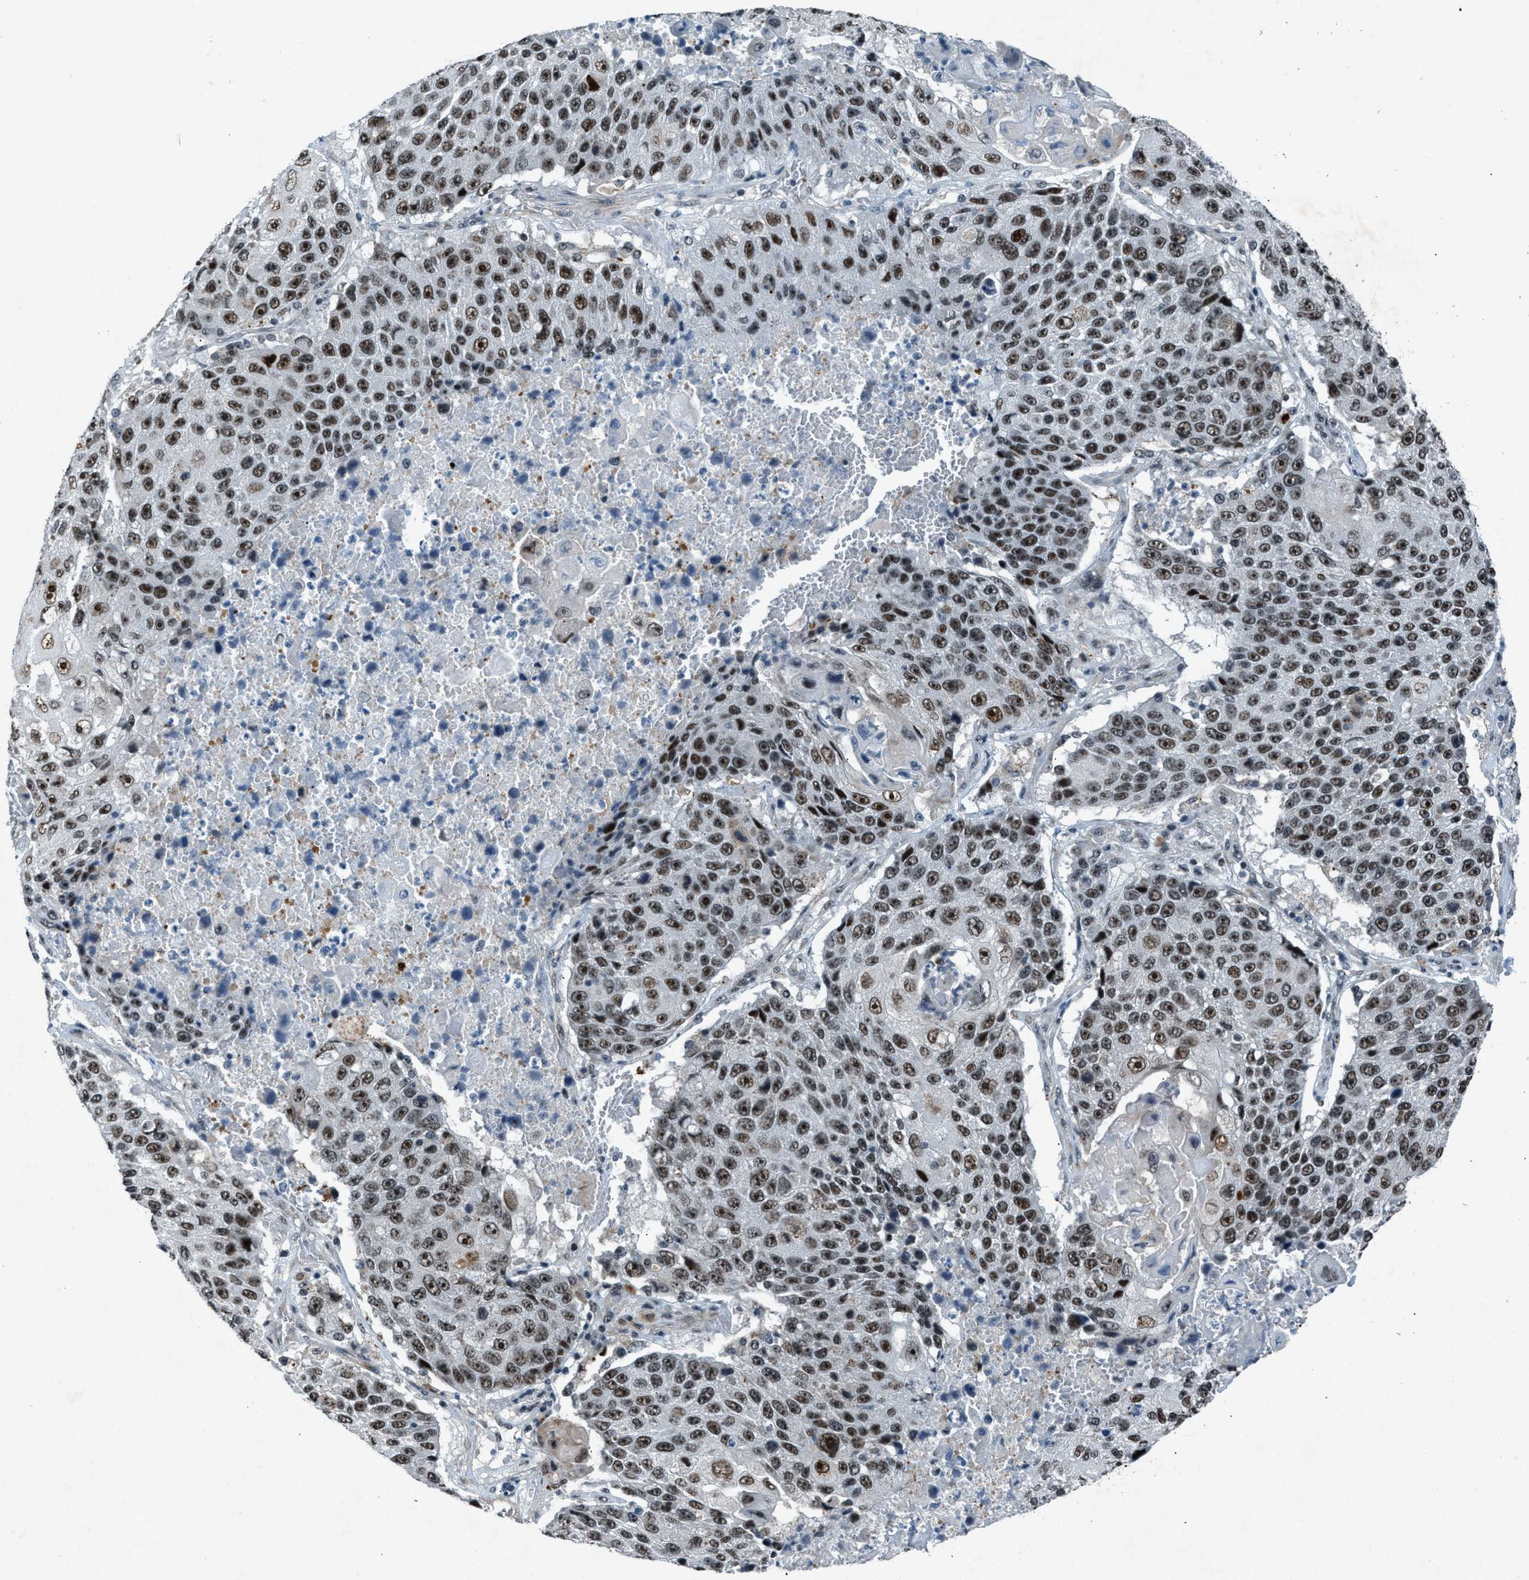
{"staining": {"intensity": "strong", "quantity": ">75%", "location": "nuclear"}, "tissue": "lung cancer", "cell_type": "Tumor cells", "image_type": "cancer", "snomed": [{"axis": "morphology", "description": "Squamous cell carcinoma, NOS"}, {"axis": "topography", "description": "Lung"}], "caption": "IHC (DAB (3,3'-diaminobenzidine)) staining of human squamous cell carcinoma (lung) demonstrates strong nuclear protein staining in approximately >75% of tumor cells.", "gene": "ADCY1", "patient": {"sex": "male", "age": 61}}